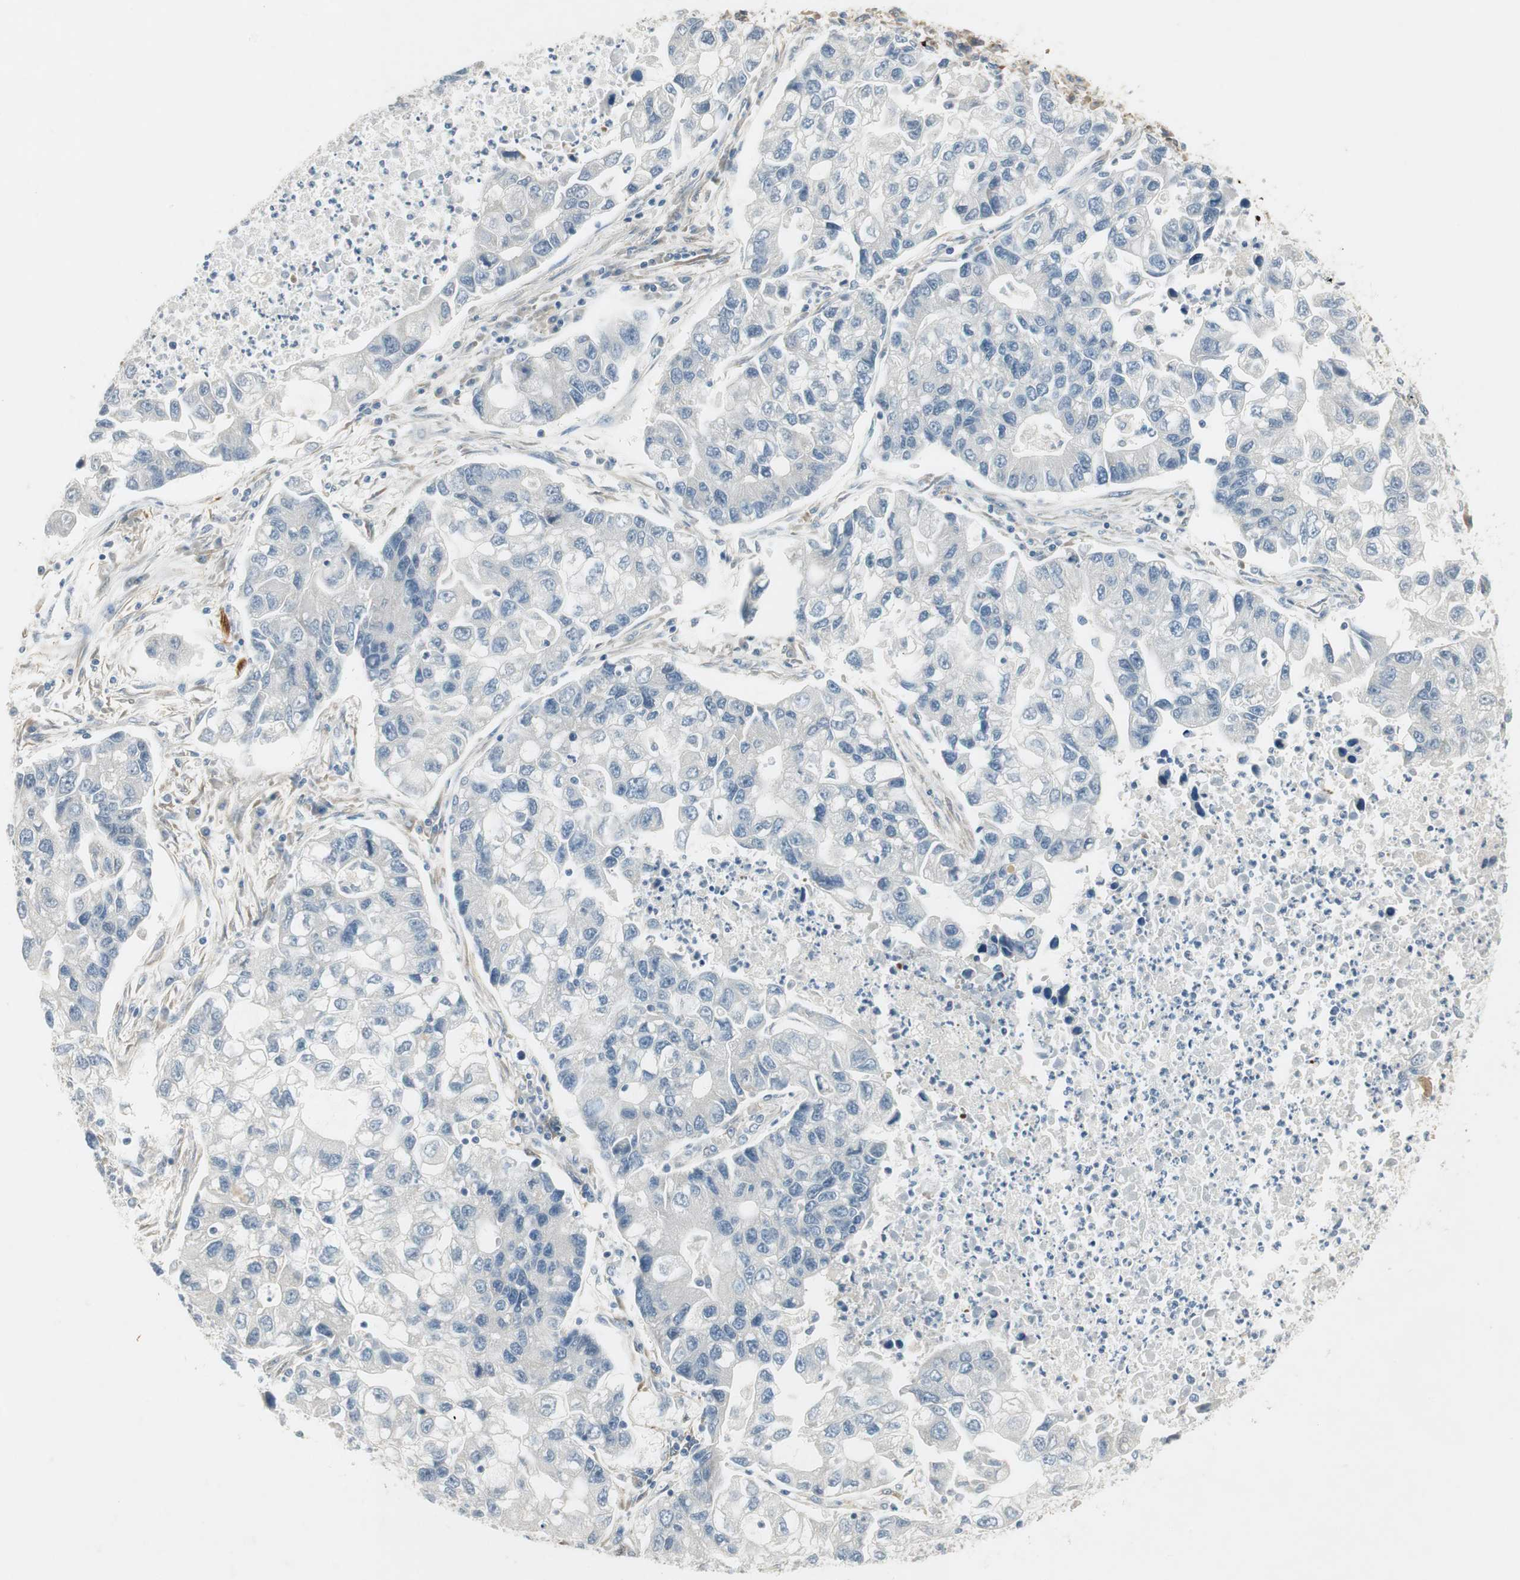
{"staining": {"intensity": "negative", "quantity": "none", "location": "none"}, "tissue": "lung cancer", "cell_type": "Tumor cells", "image_type": "cancer", "snomed": [{"axis": "morphology", "description": "Adenocarcinoma, NOS"}, {"axis": "topography", "description": "Lung"}], "caption": "Immunohistochemistry of lung cancer reveals no positivity in tumor cells. (DAB immunohistochemistry visualized using brightfield microscopy, high magnification).", "gene": "STON1-GTF2A1L", "patient": {"sex": "female", "age": 51}}